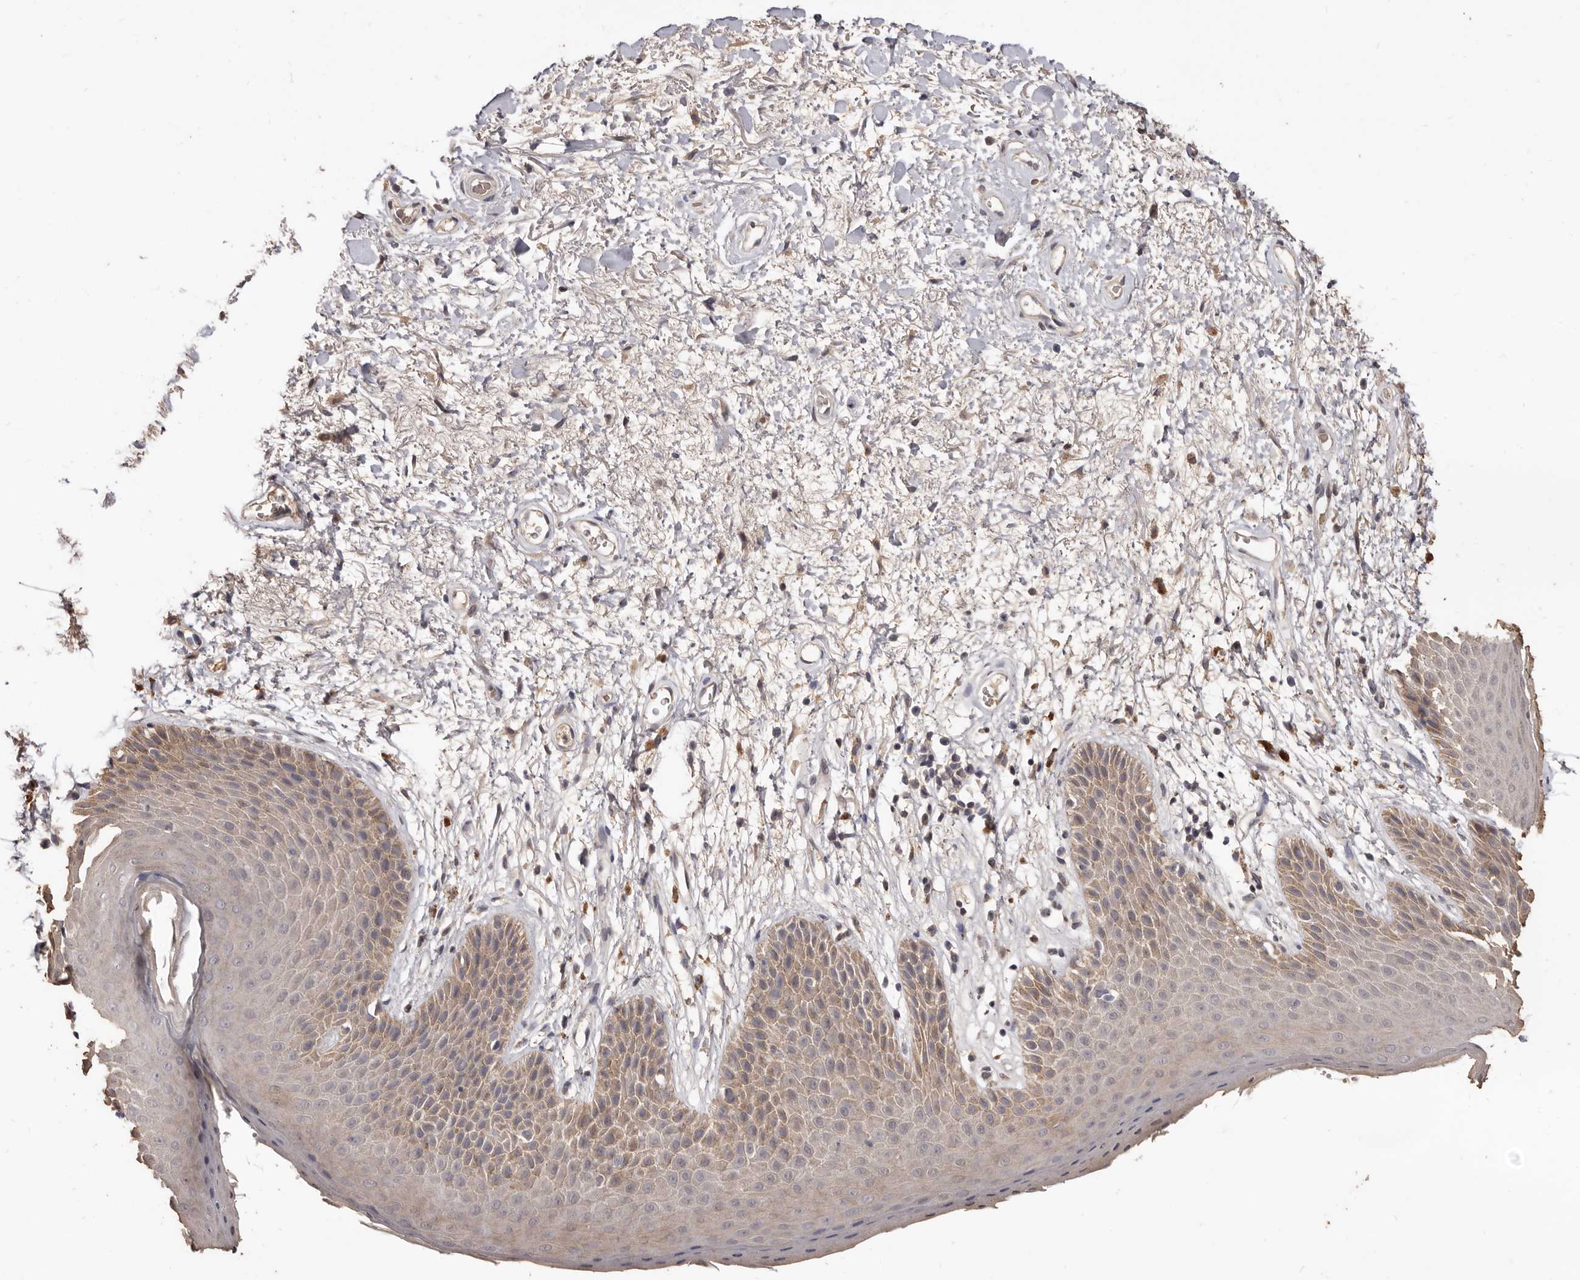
{"staining": {"intensity": "weak", "quantity": "25%-75%", "location": "cytoplasmic/membranous"}, "tissue": "skin", "cell_type": "Epidermal cells", "image_type": "normal", "snomed": [{"axis": "morphology", "description": "Normal tissue, NOS"}, {"axis": "topography", "description": "Anal"}], "caption": "A micrograph of skin stained for a protein exhibits weak cytoplasmic/membranous brown staining in epidermal cells.", "gene": "INAVA", "patient": {"sex": "male", "age": 74}}